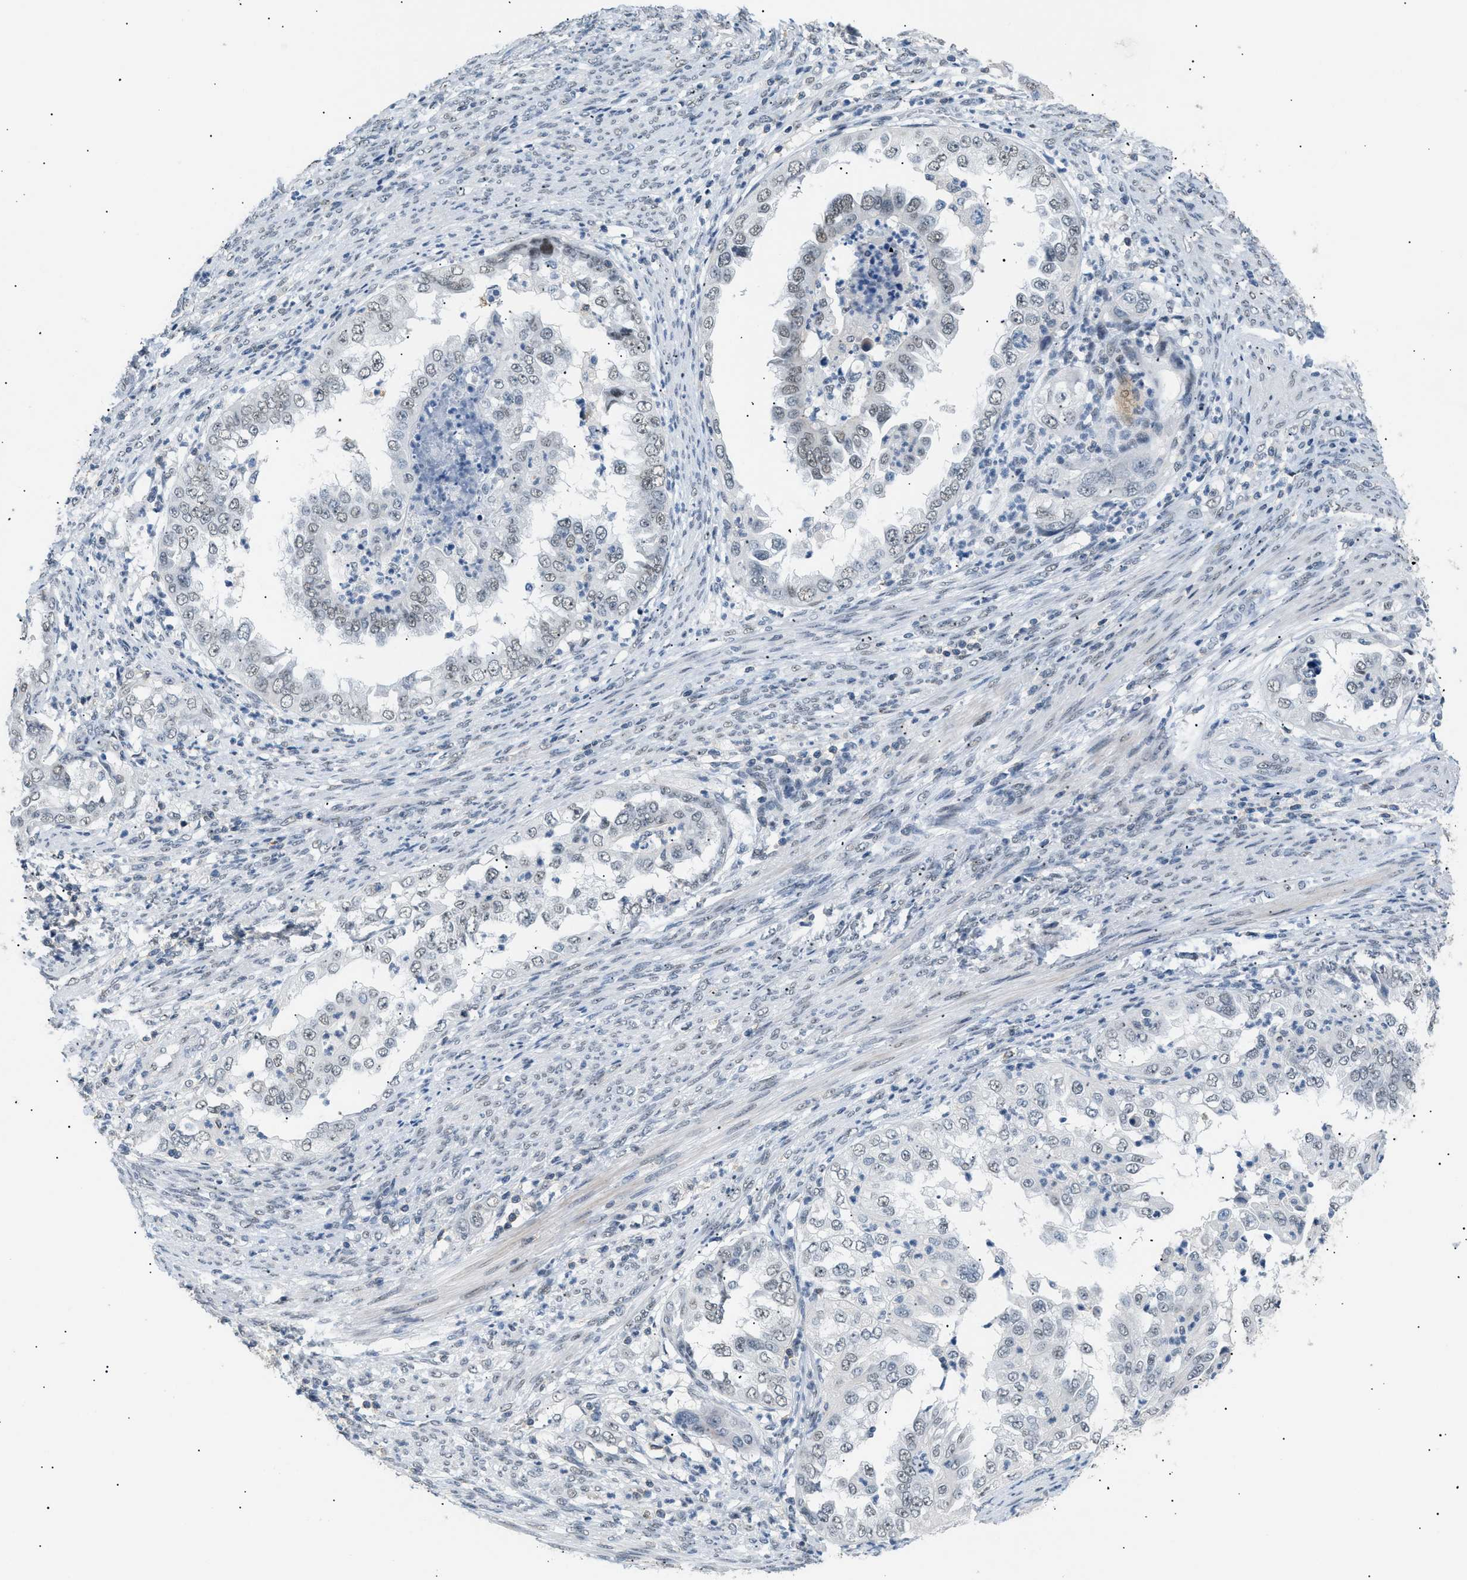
{"staining": {"intensity": "weak", "quantity": "25%-75%", "location": "nuclear"}, "tissue": "endometrial cancer", "cell_type": "Tumor cells", "image_type": "cancer", "snomed": [{"axis": "morphology", "description": "Adenocarcinoma, NOS"}, {"axis": "topography", "description": "Endometrium"}], "caption": "Protein expression analysis of adenocarcinoma (endometrial) displays weak nuclear positivity in approximately 25%-75% of tumor cells.", "gene": "KCNC3", "patient": {"sex": "female", "age": 85}}